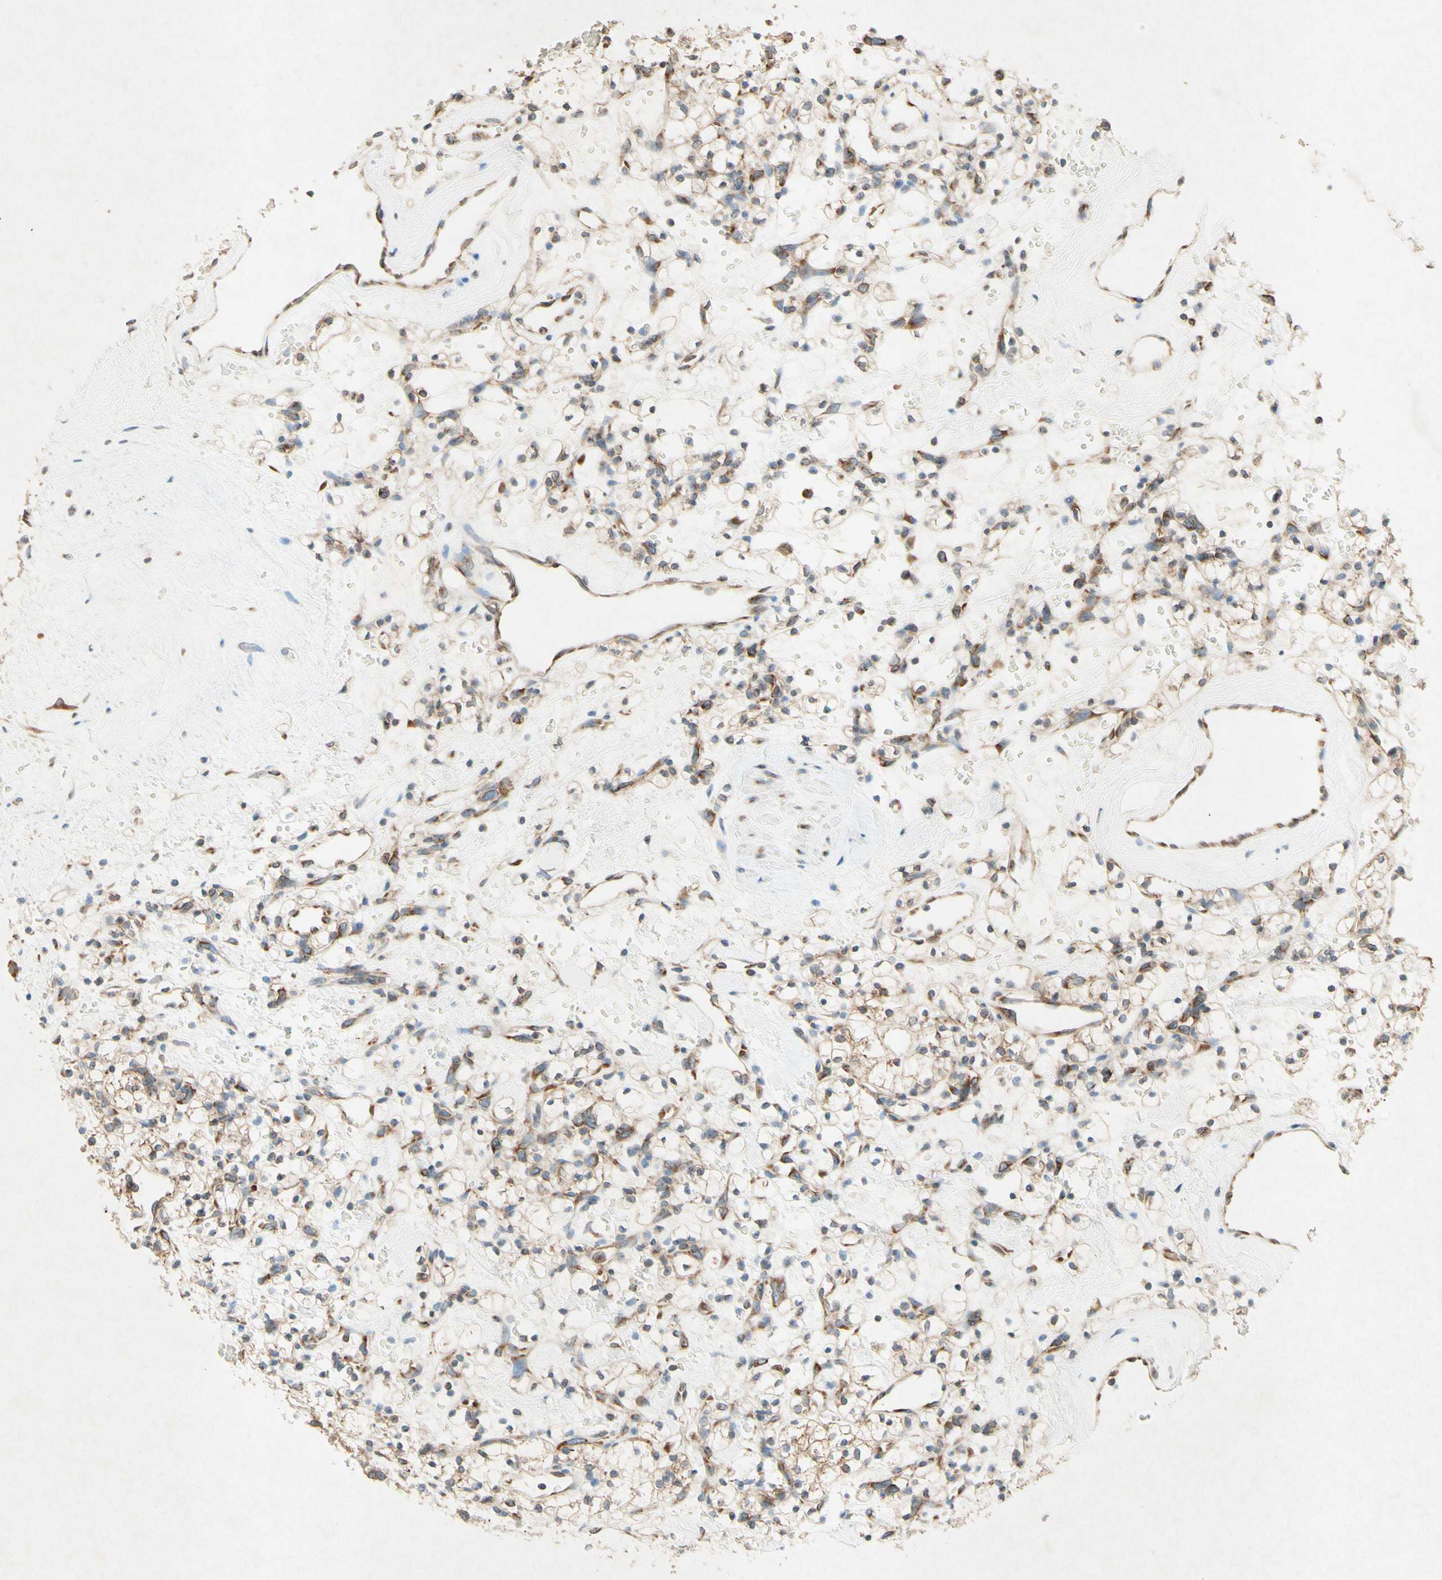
{"staining": {"intensity": "moderate", "quantity": "25%-75%", "location": "cytoplasmic/membranous"}, "tissue": "renal cancer", "cell_type": "Tumor cells", "image_type": "cancer", "snomed": [{"axis": "morphology", "description": "Adenocarcinoma, NOS"}, {"axis": "topography", "description": "Kidney"}], "caption": "This is an image of IHC staining of renal cancer, which shows moderate staining in the cytoplasmic/membranous of tumor cells.", "gene": "PABPC1", "patient": {"sex": "female", "age": 60}}